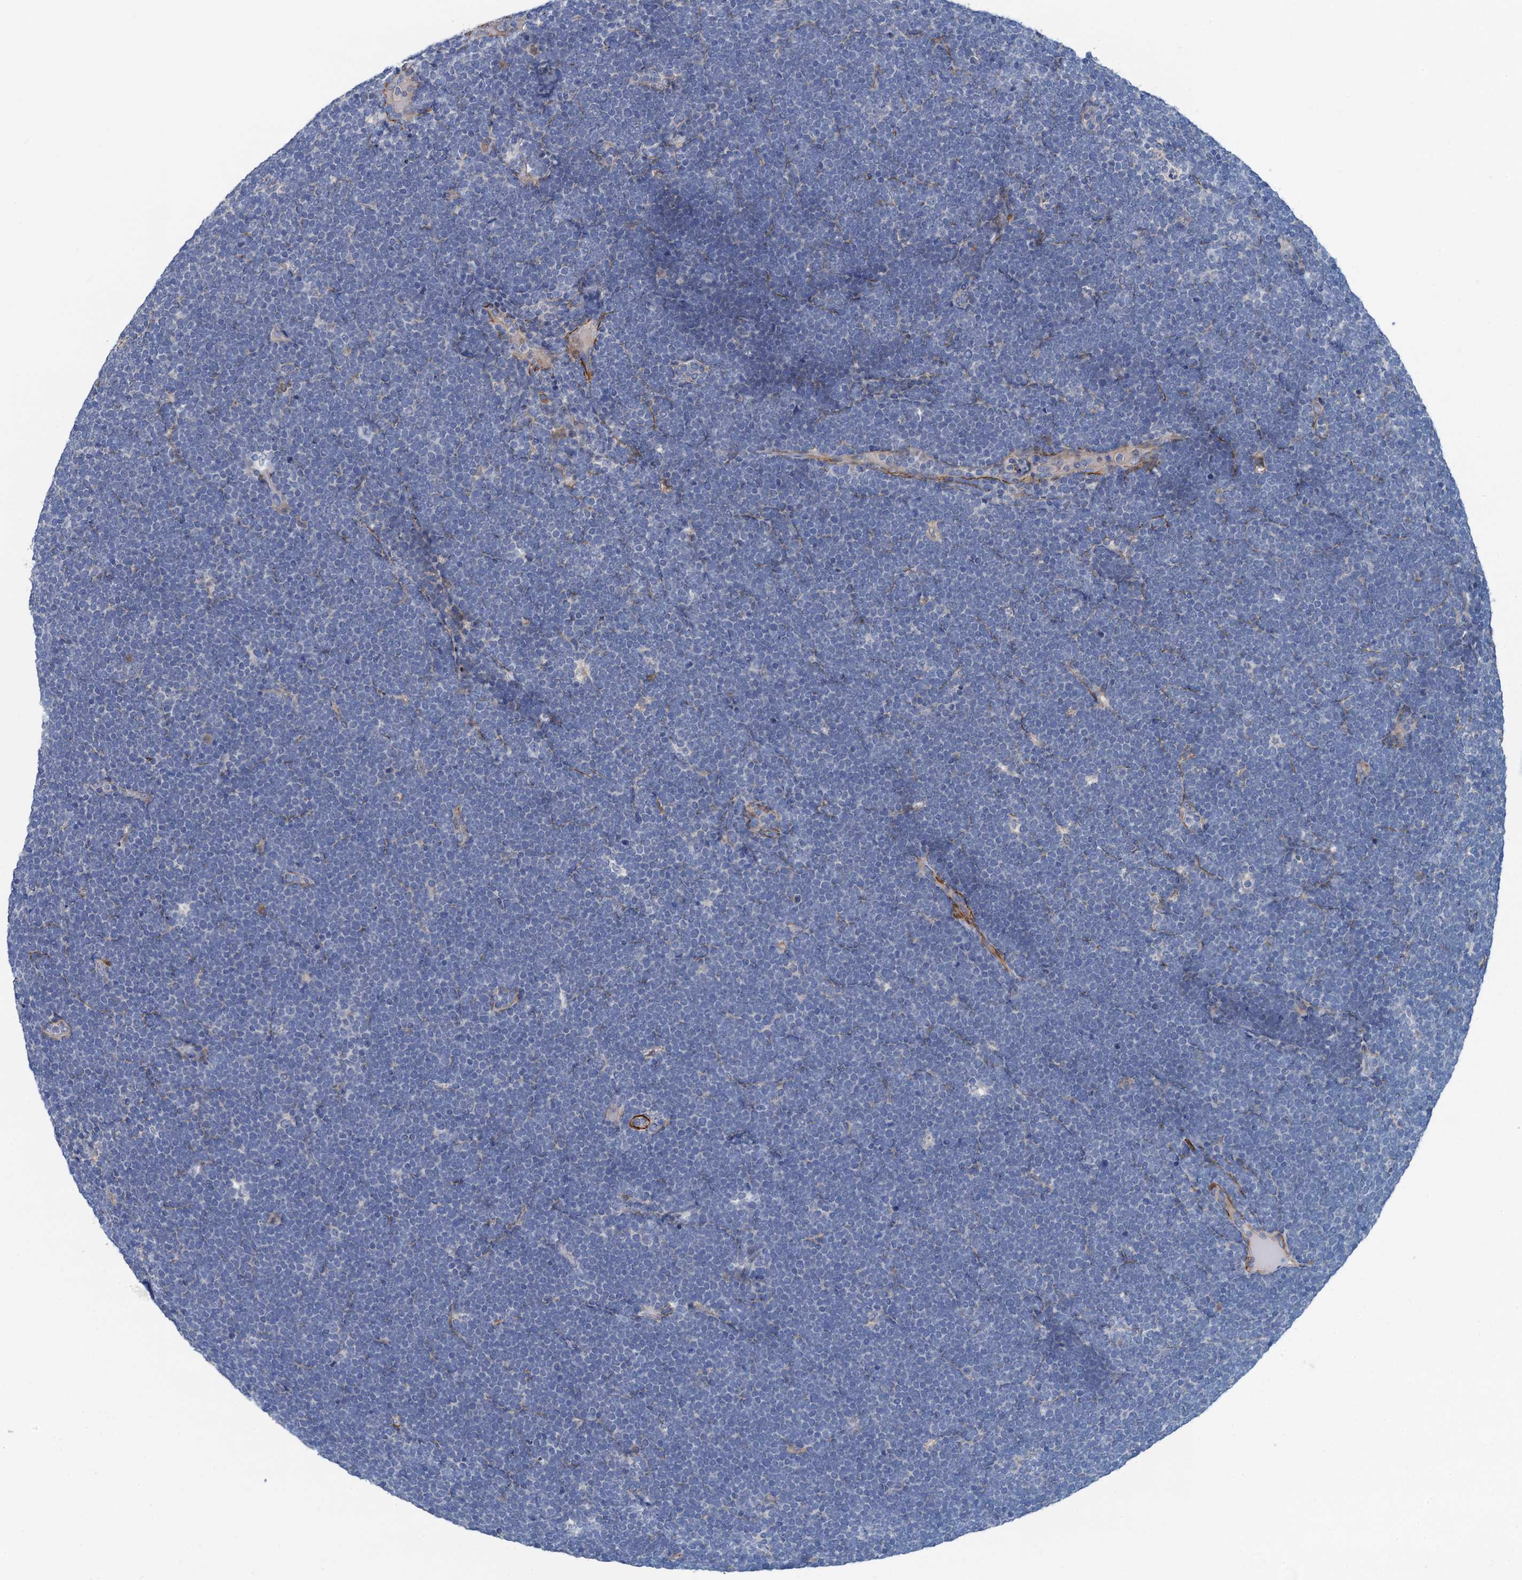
{"staining": {"intensity": "negative", "quantity": "none", "location": "none"}, "tissue": "lymphoma", "cell_type": "Tumor cells", "image_type": "cancer", "snomed": [{"axis": "morphology", "description": "Malignant lymphoma, non-Hodgkin's type, High grade"}, {"axis": "topography", "description": "Lymph node"}], "caption": "The immunohistochemistry histopathology image has no significant positivity in tumor cells of lymphoma tissue.", "gene": "CSTPP1", "patient": {"sex": "male", "age": 13}}